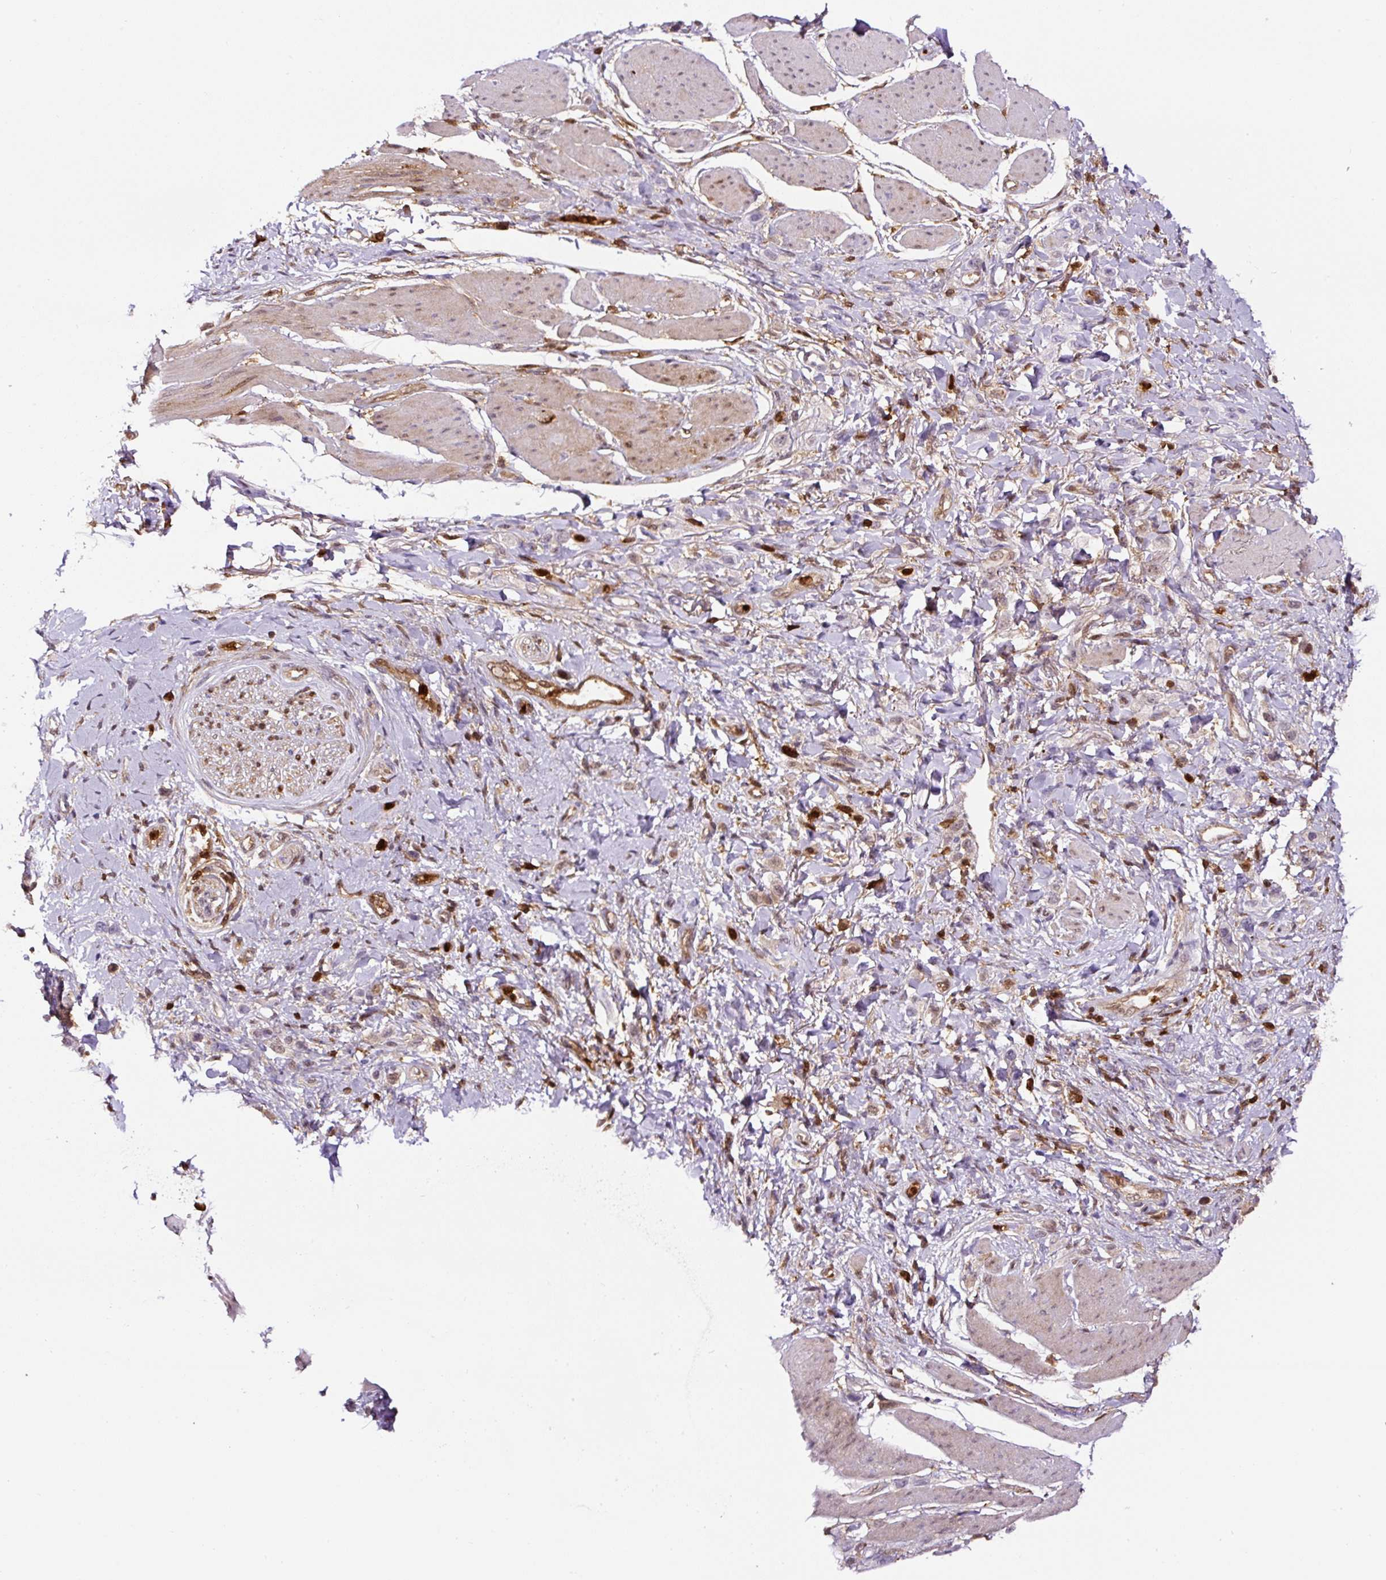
{"staining": {"intensity": "negative", "quantity": "none", "location": "none"}, "tissue": "stomach cancer", "cell_type": "Tumor cells", "image_type": "cancer", "snomed": [{"axis": "morphology", "description": "Adenocarcinoma, NOS"}, {"axis": "topography", "description": "Stomach"}], "caption": "Immunohistochemistry of adenocarcinoma (stomach) demonstrates no positivity in tumor cells.", "gene": "ANXA1", "patient": {"sex": "female", "age": 65}}